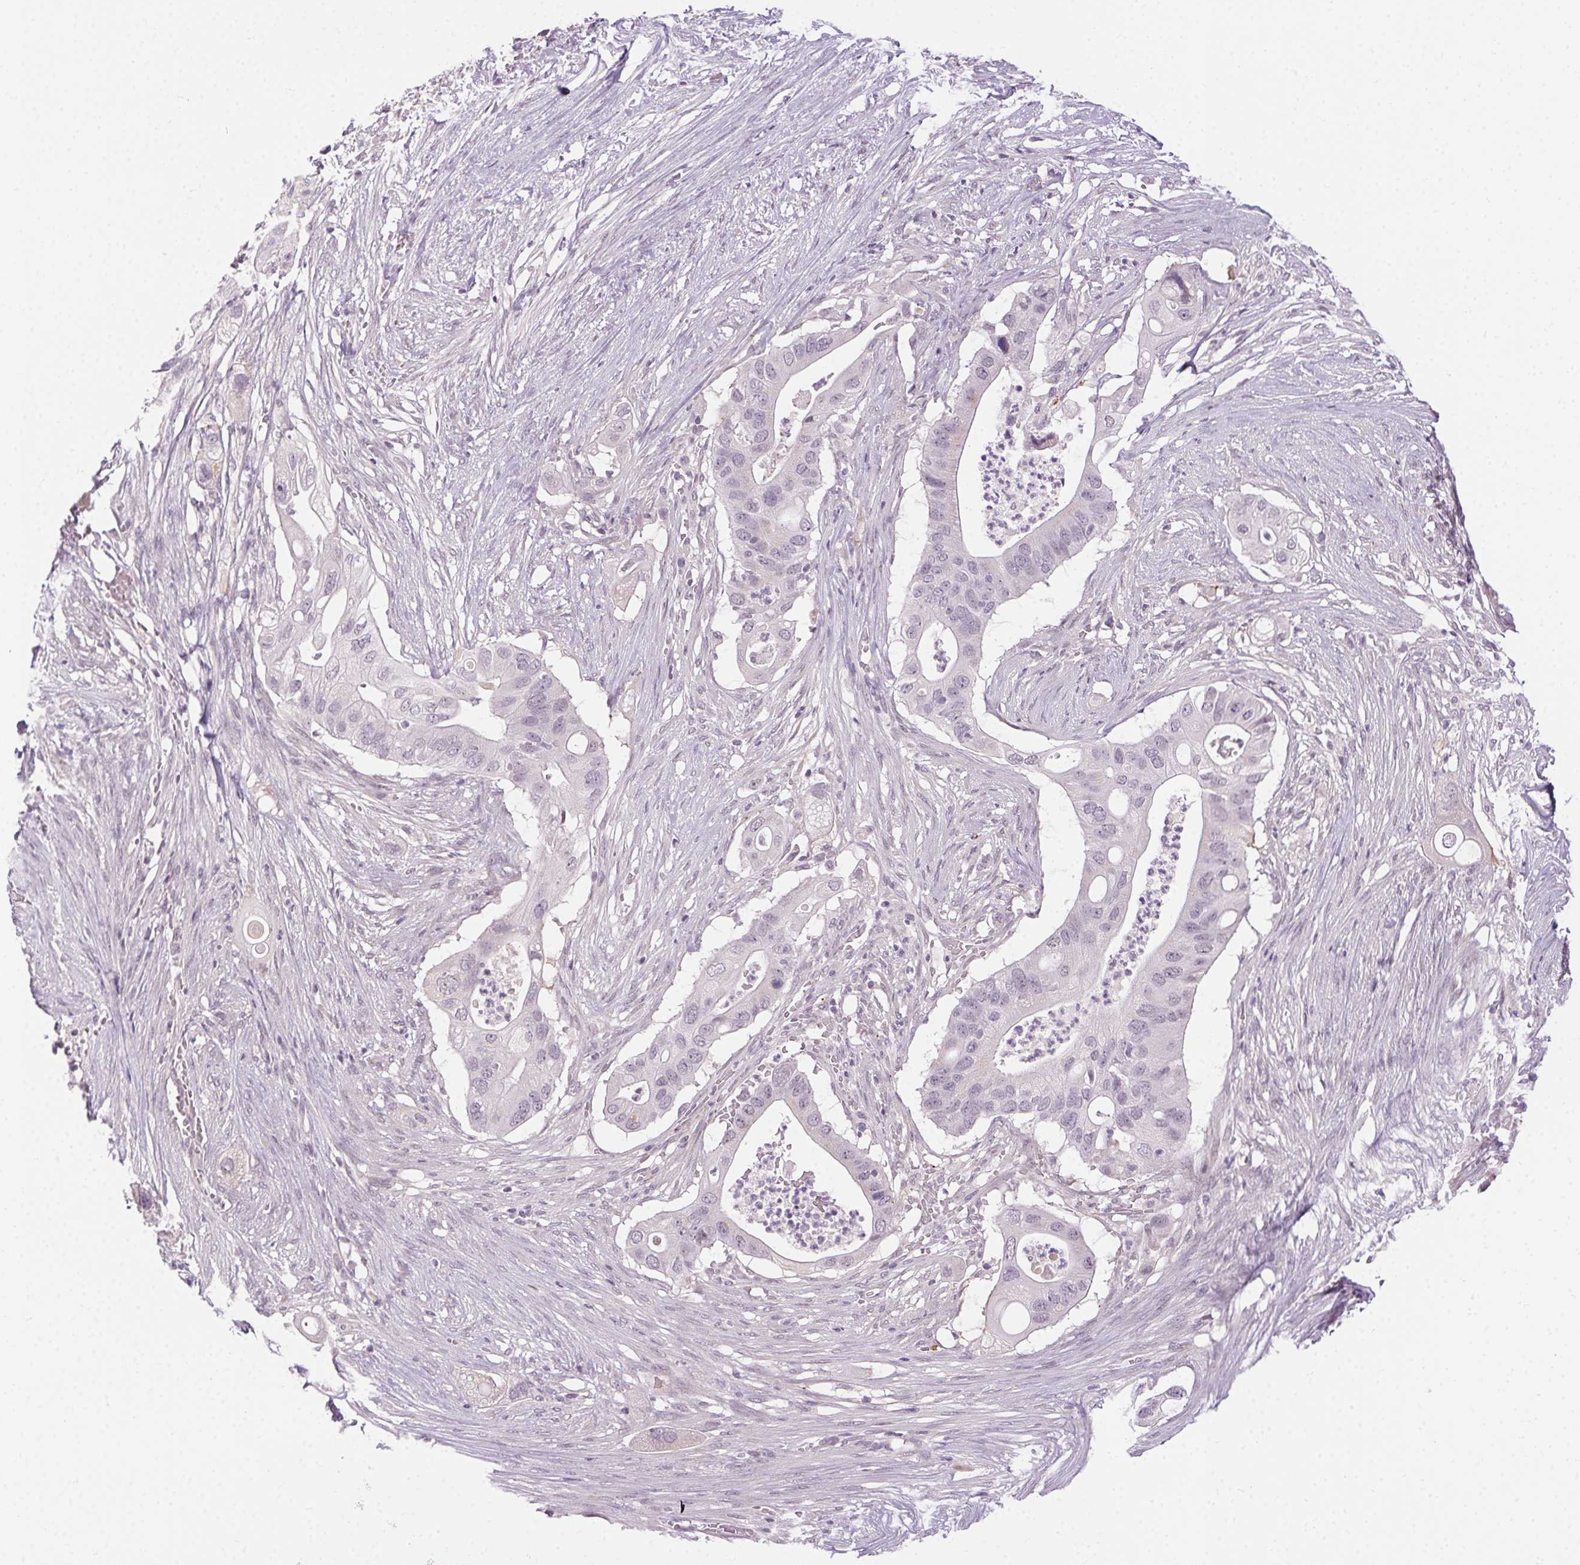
{"staining": {"intensity": "negative", "quantity": "none", "location": "none"}, "tissue": "pancreatic cancer", "cell_type": "Tumor cells", "image_type": "cancer", "snomed": [{"axis": "morphology", "description": "Adenocarcinoma, NOS"}, {"axis": "topography", "description": "Pancreas"}], "caption": "Micrograph shows no significant protein expression in tumor cells of adenocarcinoma (pancreatic).", "gene": "FAM168A", "patient": {"sex": "female", "age": 72}}